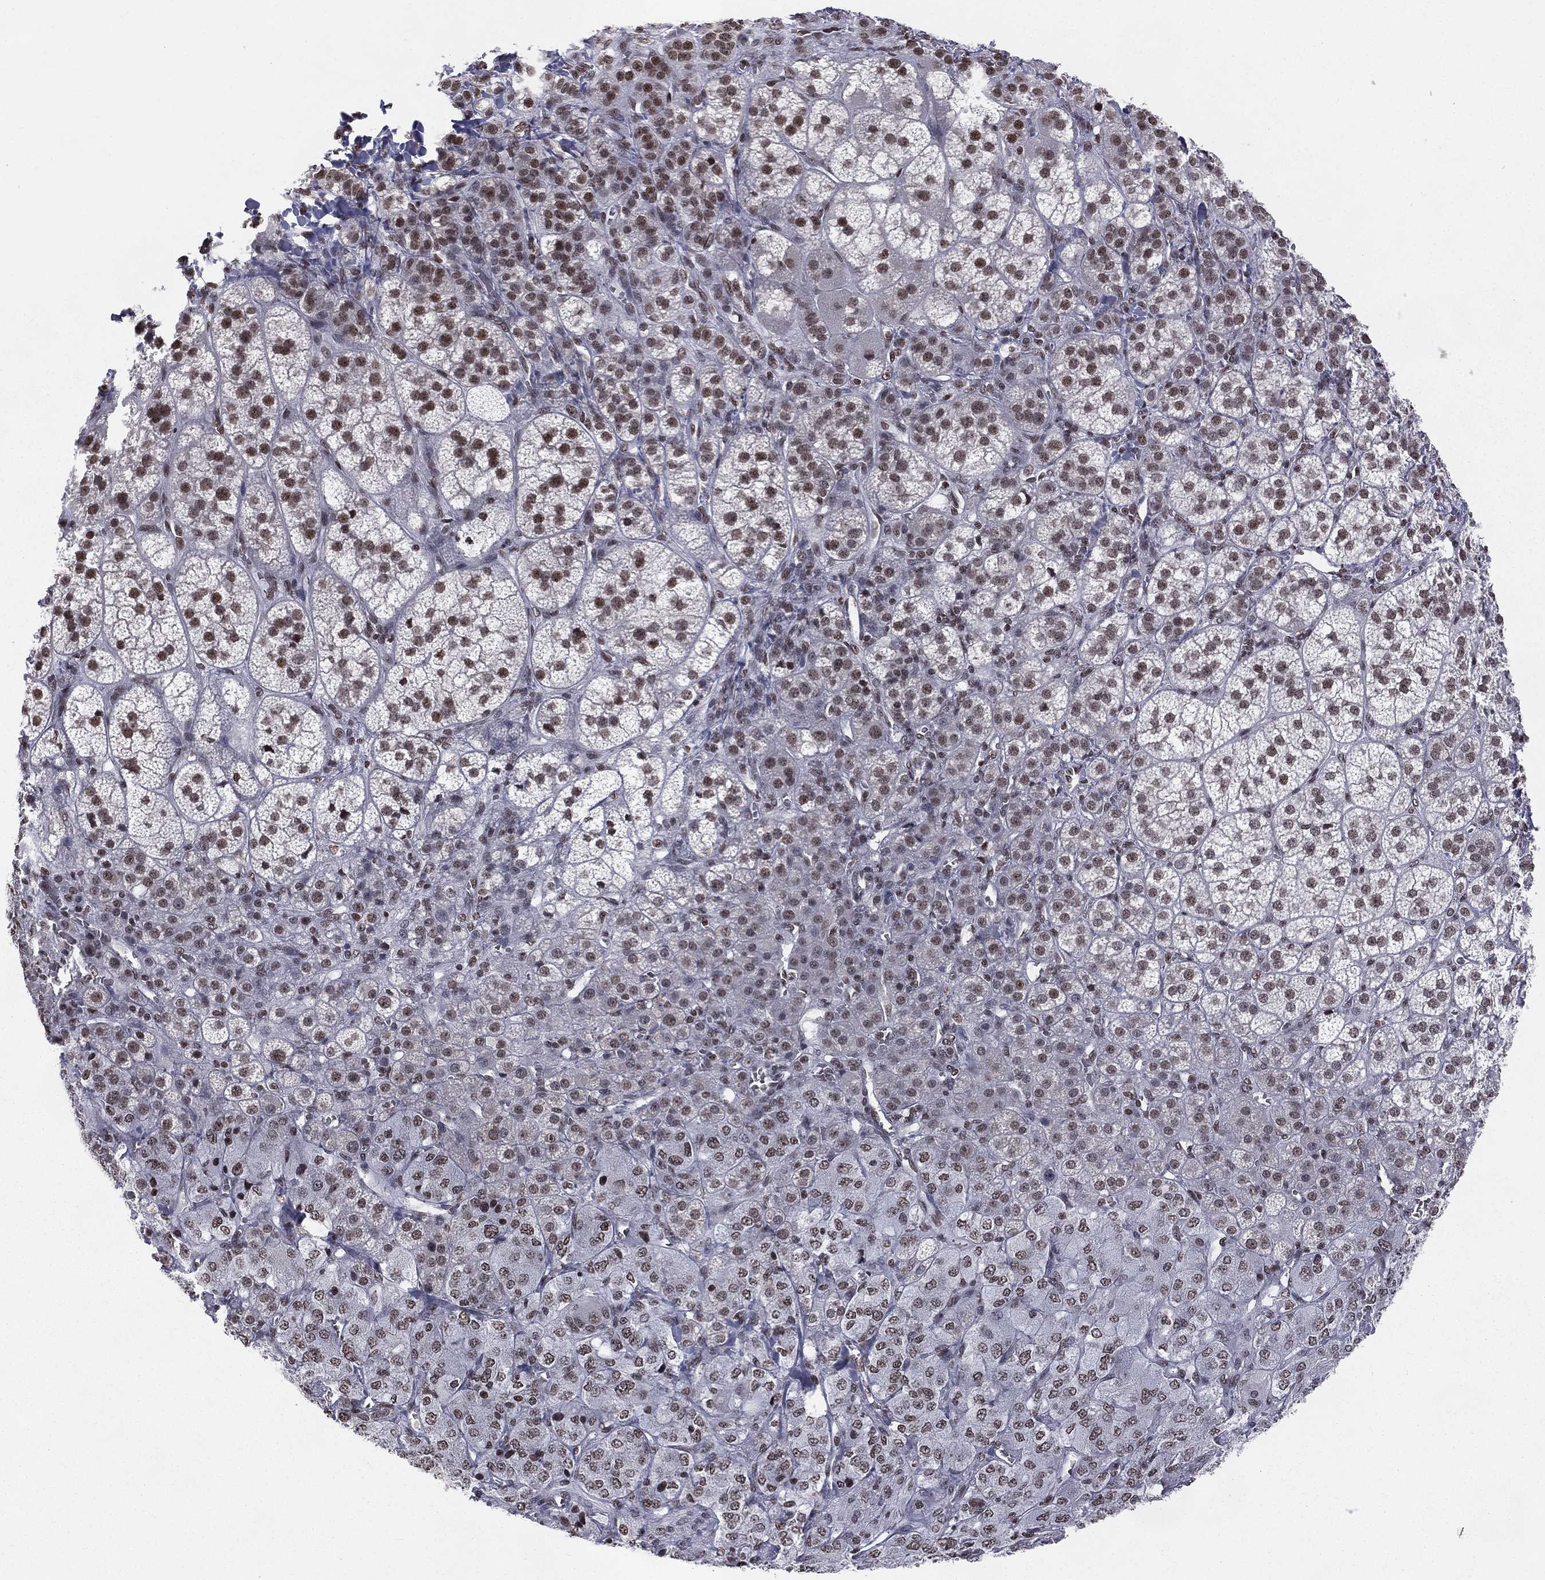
{"staining": {"intensity": "moderate", "quantity": ">75%", "location": "nuclear"}, "tissue": "adrenal gland", "cell_type": "Glandular cells", "image_type": "normal", "snomed": [{"axis": "morphology", "description": "Normal tissue, NOS"}, {"axis": "topography", "description": "Adrenal gland"}], "caption": "A brown stain highlights moderate nuclear staining of a protein in glandular cells of normal adrenal gland.", "gene": "RFX7", "patient": {"sex": "female", "age": 60}}